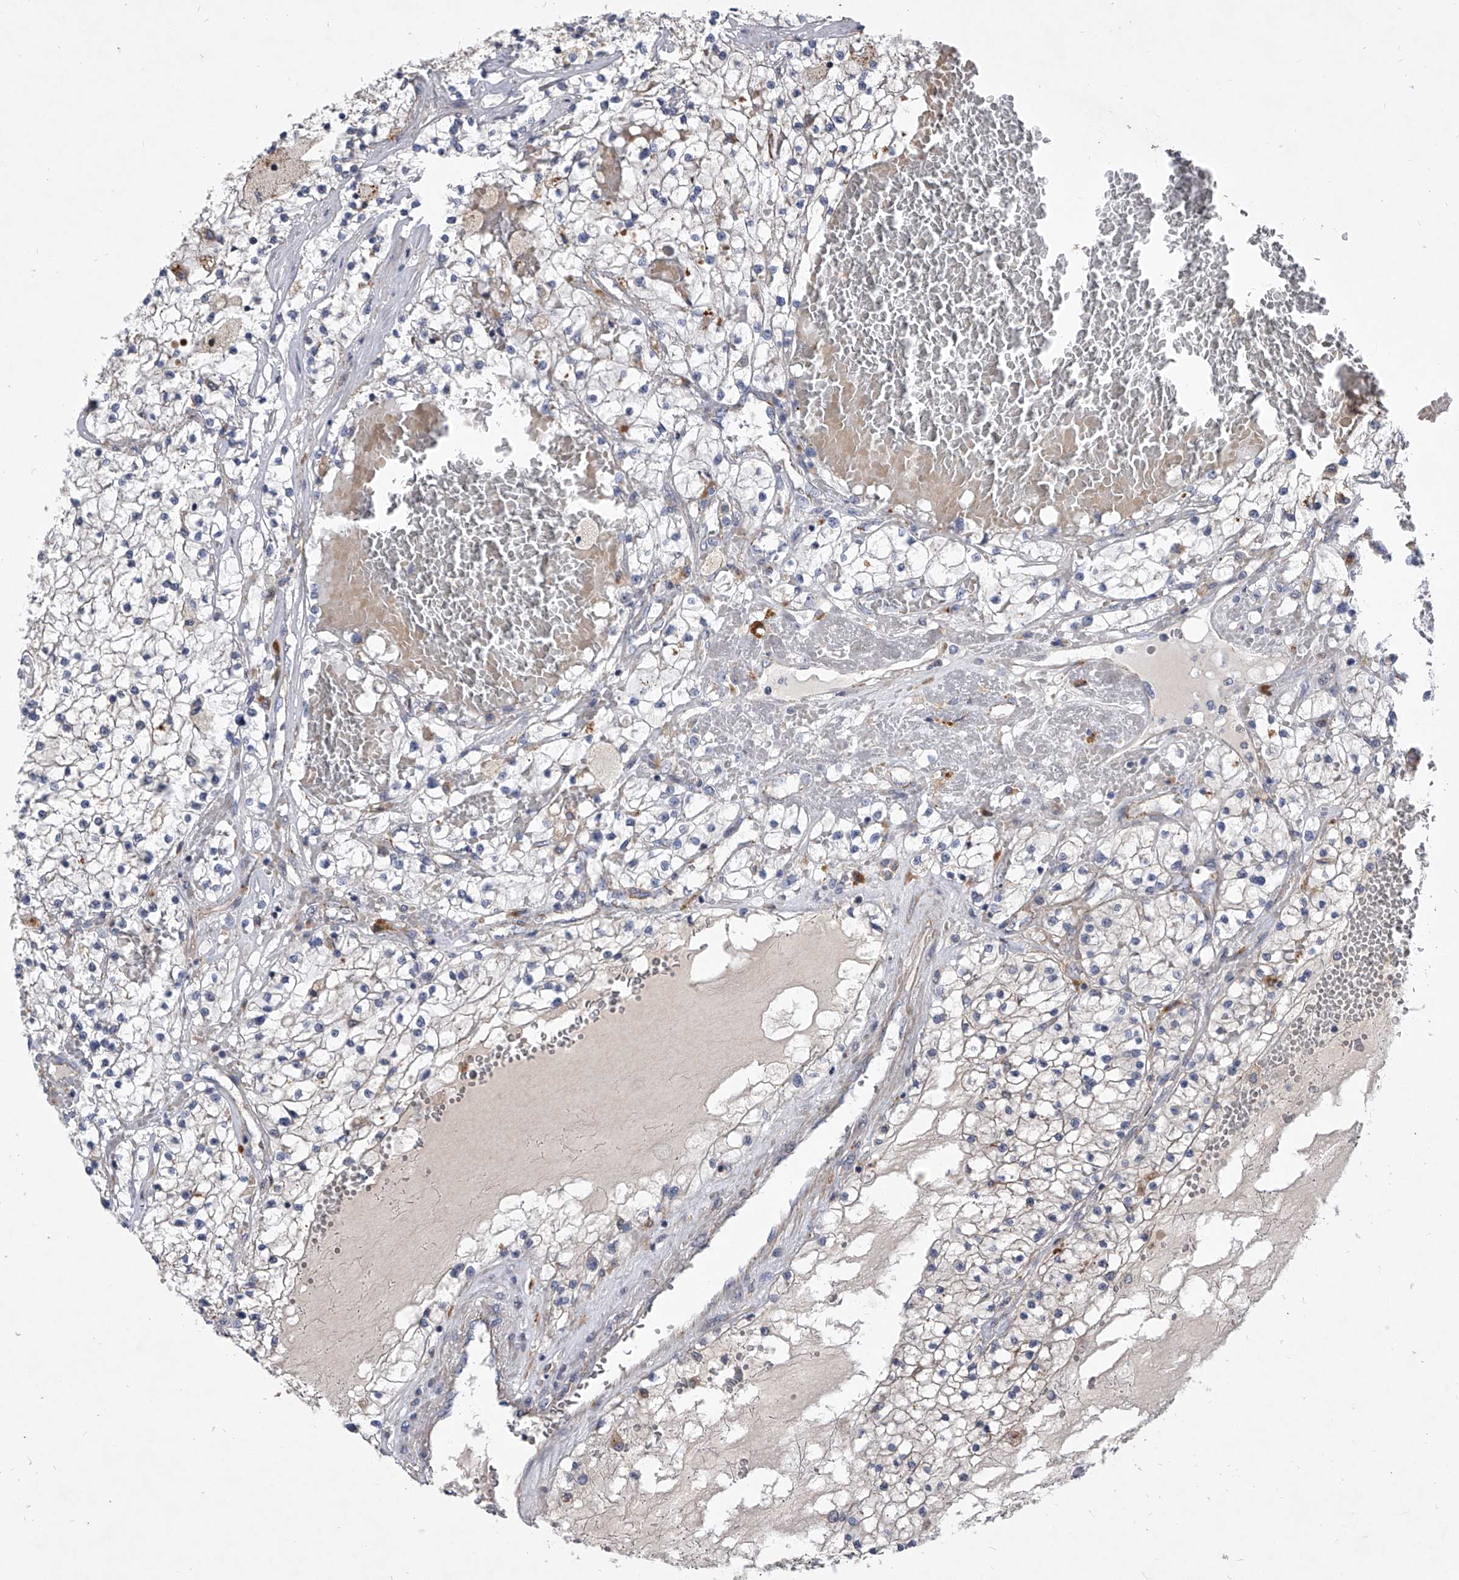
{"staining": {"intensity": "negative", "quantity": "none", "location": "none"}, "tissue": "renal cancer", "cell_type": "Tumor cells", "image_type": "cancer", "snomed": [{"axis": "morphology", "description": "Normal tissue, NOS"}, {"axis": "morphology", "description": "Adenocarcinoma, NOS"}, {"axis": "topography", "description": "Kidney"}], "caption": "The photomicrograph reveals no staining of tumor cells in renal adenocarcinoma. Brightfield microscopy of immunohistochemistry stained with DAB (3,3'-diaminobenzidine) (brown) and hematoxylin (blue), captured at high magnification.", "gene": "MINDY4", "patient": {"sex": "male", "age": 68}}